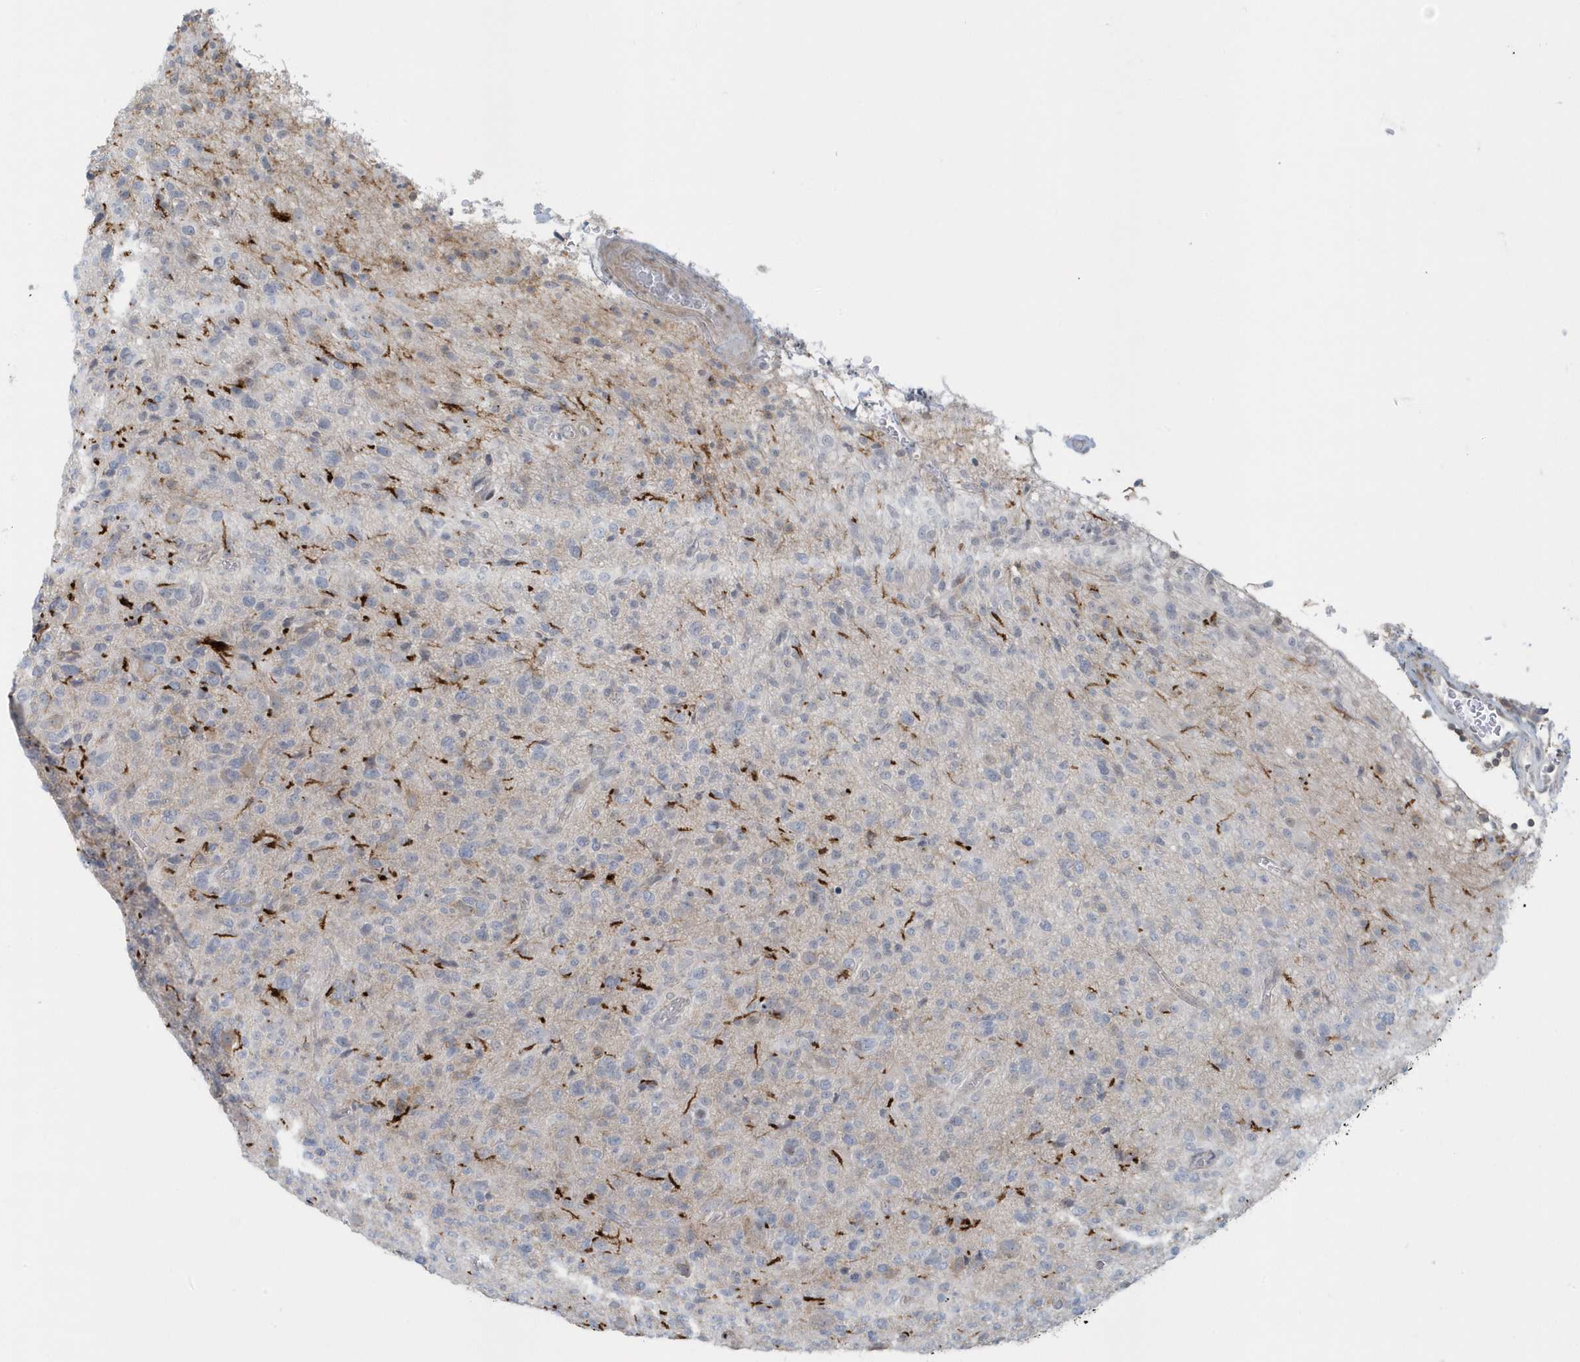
{"staining": {"intensity": "negative", "quantity": "none", "location": "none"}, "tissue": "glioma", "cell_type": "Tumor cells", "image_type": "cancer", "snomed": [{"axis": "morphology", "description": "Glioma, malignant, High grade"}, {"axis": "topography", "description": "Brain"}], "caption": "IHC of human glioma exhibits no expression in tumor cells.", "gene": "CACNB2", "patient": {"sex": "female", "age": 57}}